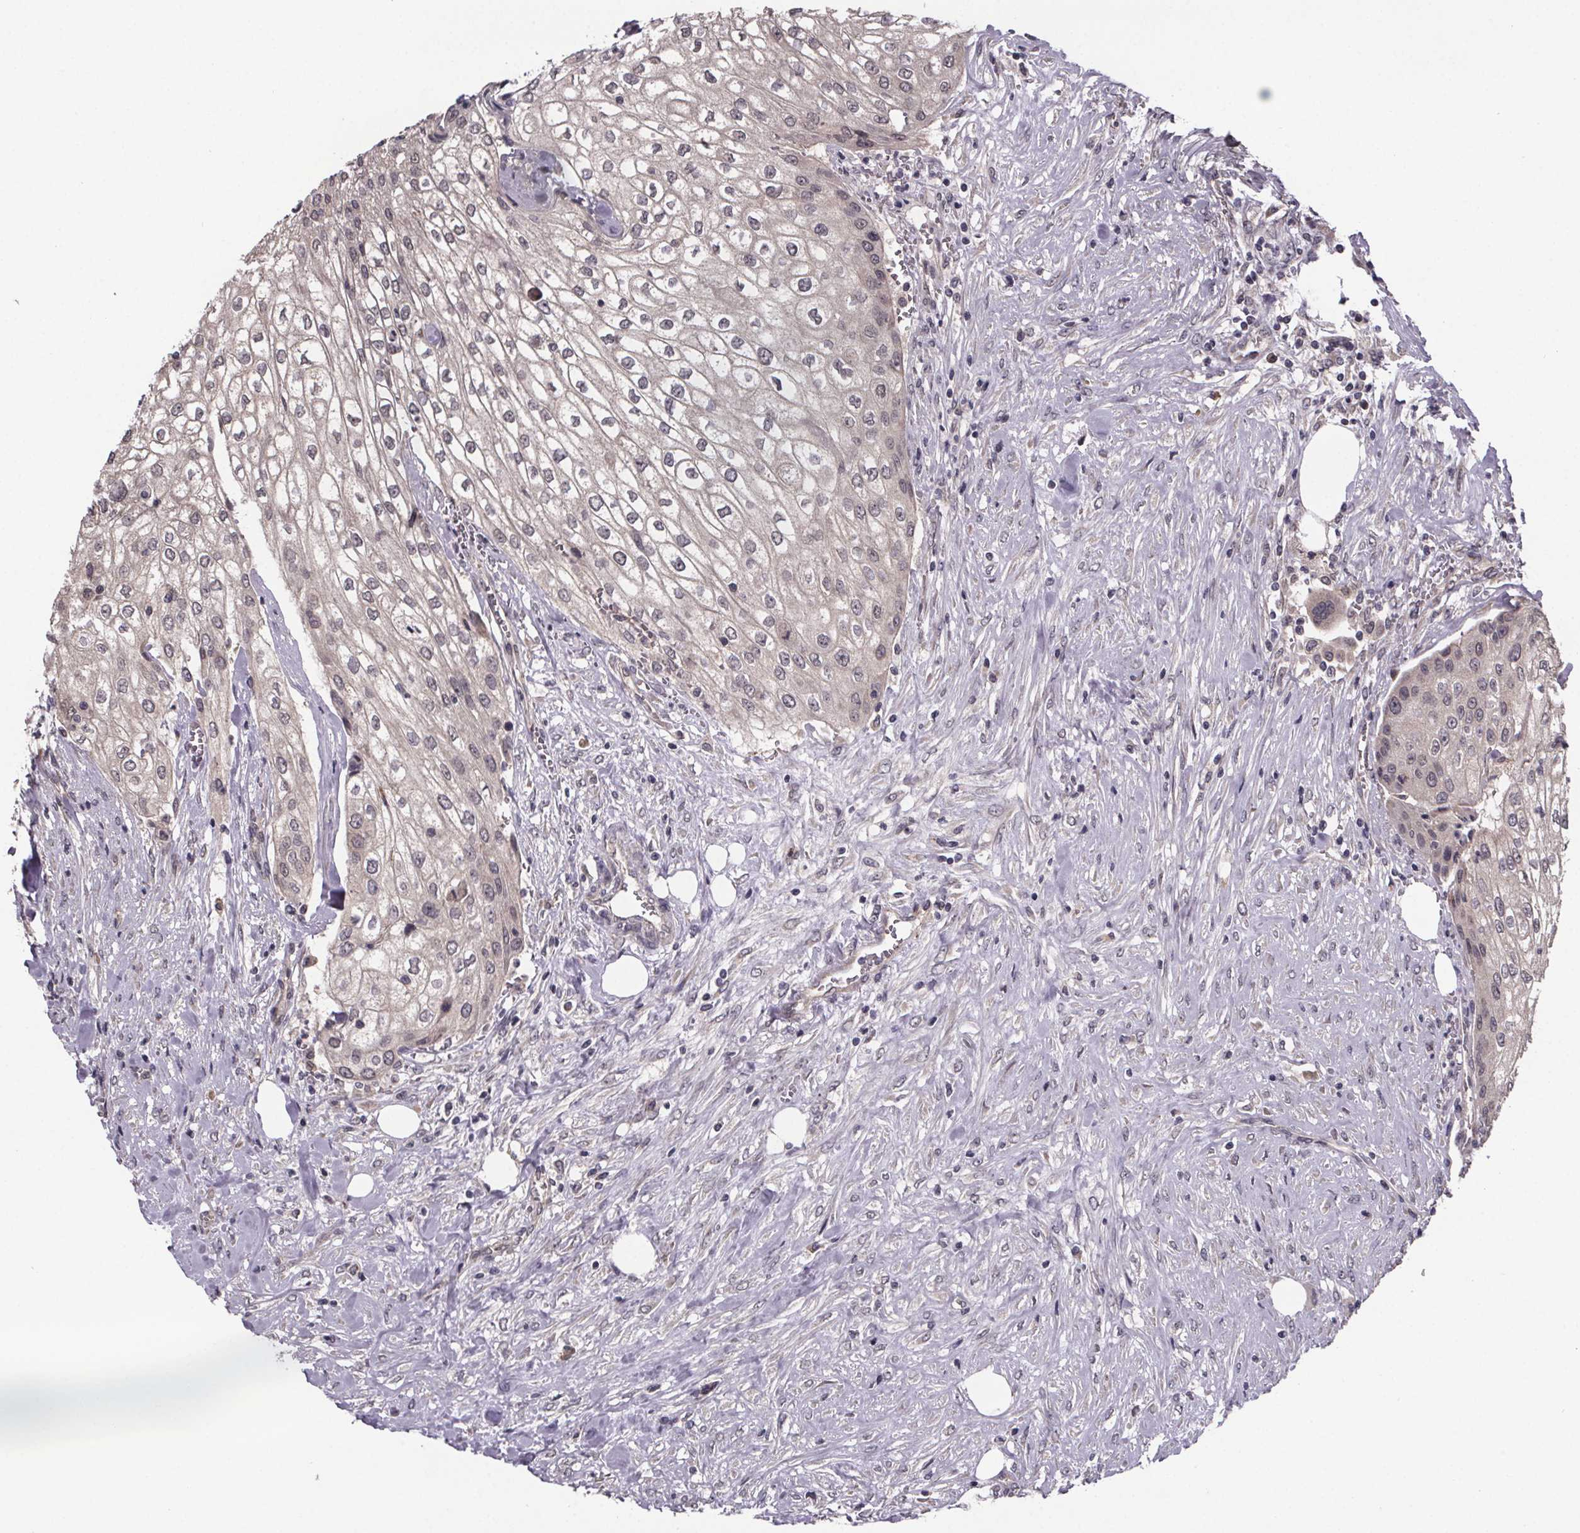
{"staining": {"intensity": "negative", "quantity": "none", "location": "none"}, "tissue": "urothelial cancer", "cell_type": "Tumor cells", "image_type": "cancer", "snomed": [{"axis": "morphology", "description": "Urothelial carcinoma, High grade"}, {"axis": "topography", "description": "Urinary bladder"}], "caption": "IHC histopathology image of neoplastic tissue: urothelial cancer stained with DAB shows no significant protein expression in tumor cells. (Immunohistochemistry (ihc), brightfield microscopy, high magnification).", "gene": "SAT1", "patient": {"sex": "male", "age": 62}}